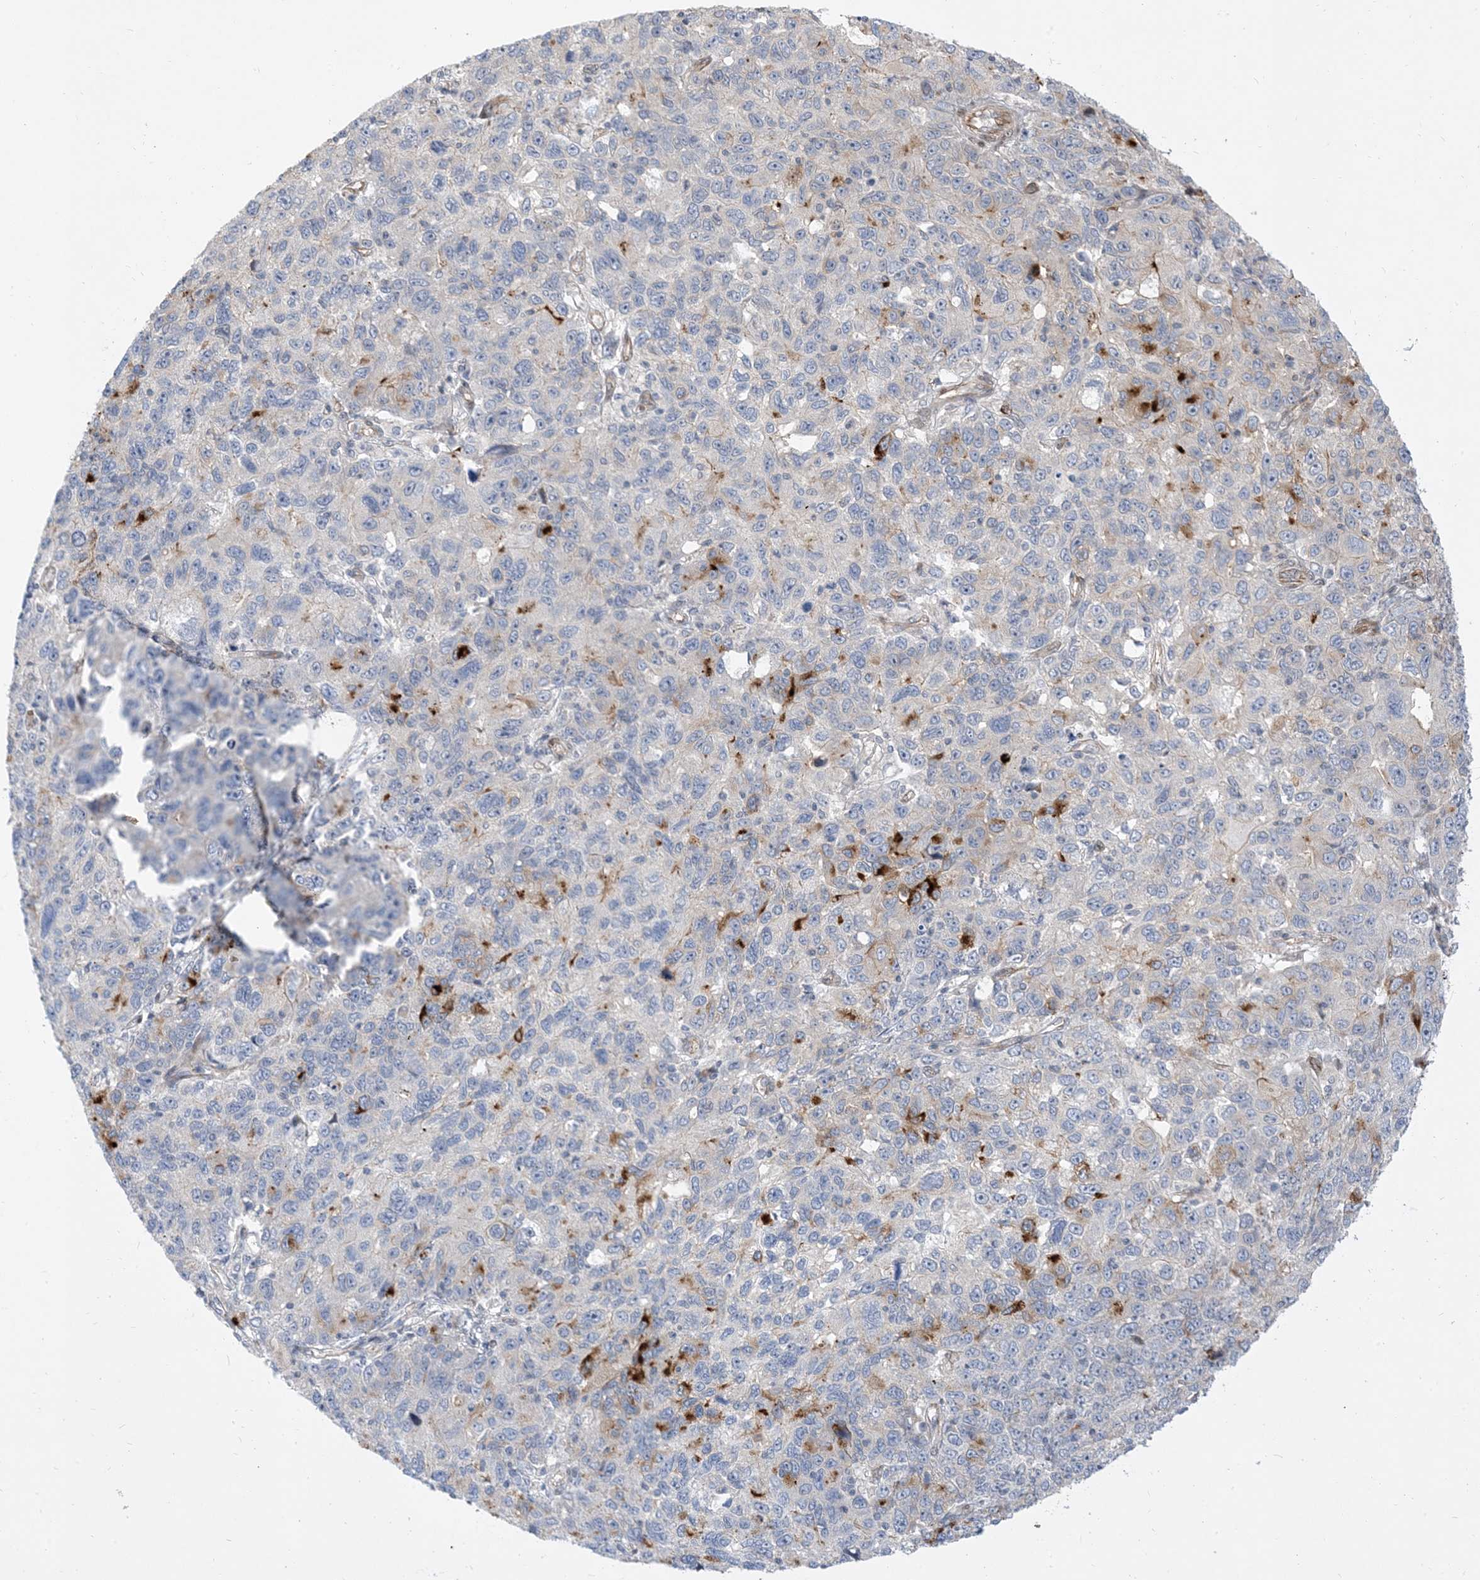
{"staining": {"intensity": "negative", "quantity": "none", "location": "none"}, "tissue": "ovarian cancer", "cell_type": "Tumor cells", "image_type": "cancer", "snomed": [{"axis": "morphology", "description": "Carcinoma, endometroid"}, {"axis": "topography", "description": "Ovary"}], "caption": "DAB immunohistochemical staining of human ovarian cancer demonstrates no significant staining in tumor cells.", "gene": "TYSND1", "patient": {"sex": "female", "age": 42}}